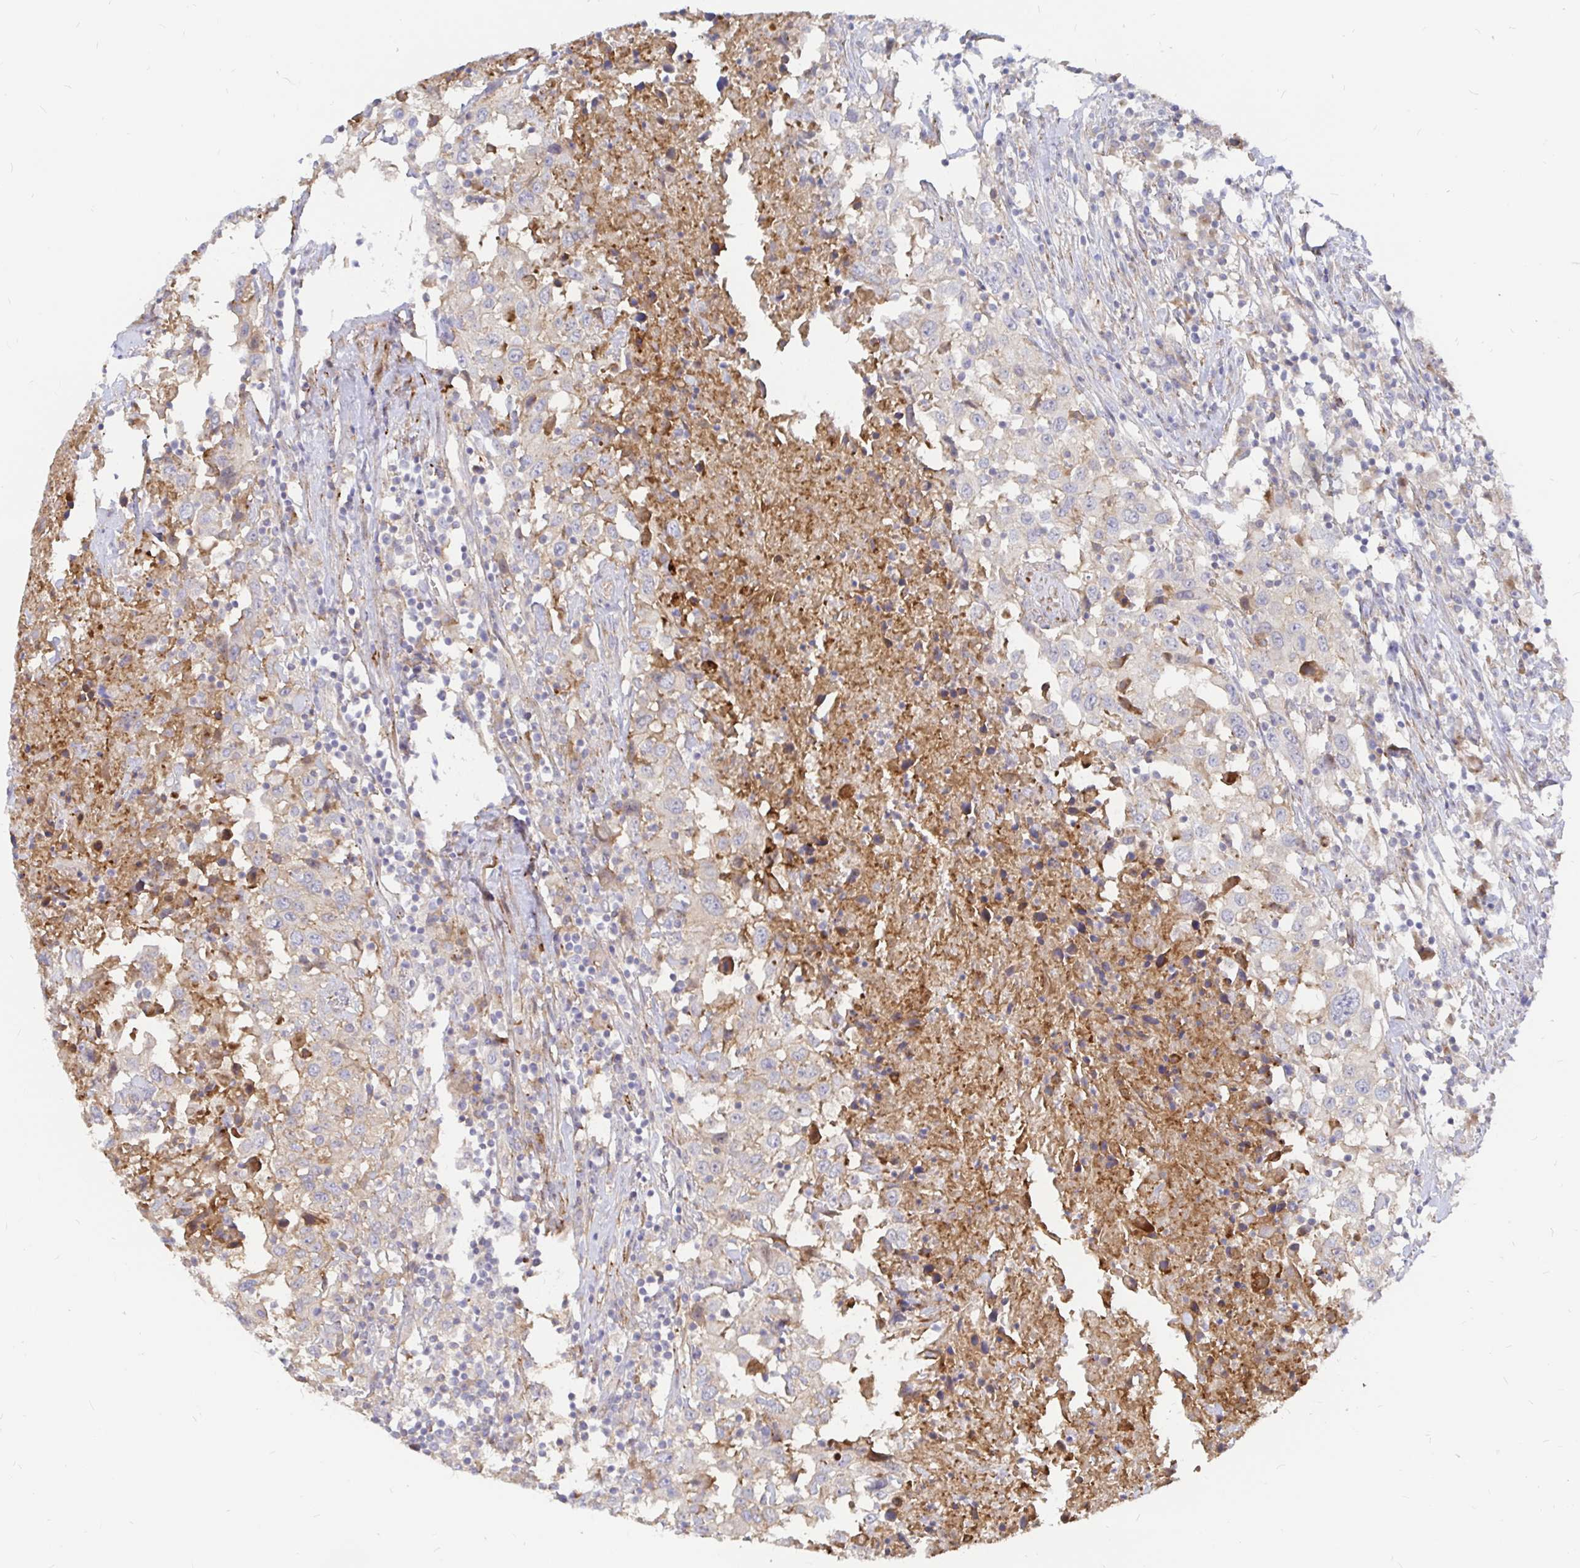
{"staining": {"intensity": "weak", "quantity": "<25%", "location": "cytoplasmic/membranous"}, "tissue": "urothelial cancer", "cell_type": "Tumor cells", "image_type": "cancer", "snomed": [{"axis": "morphology", "description": "Urothelial carcinoma, High grade"}, {"axis": "topography", "description": "Urinary bladder"}], "caption": "A high-resolution image shows IHC staining of urothelial carcinoma (high-grade), which shows no significant positivity in tumor cells.", "gene": "KCTD19", "patient": {"sex": "male", "age": 61}}